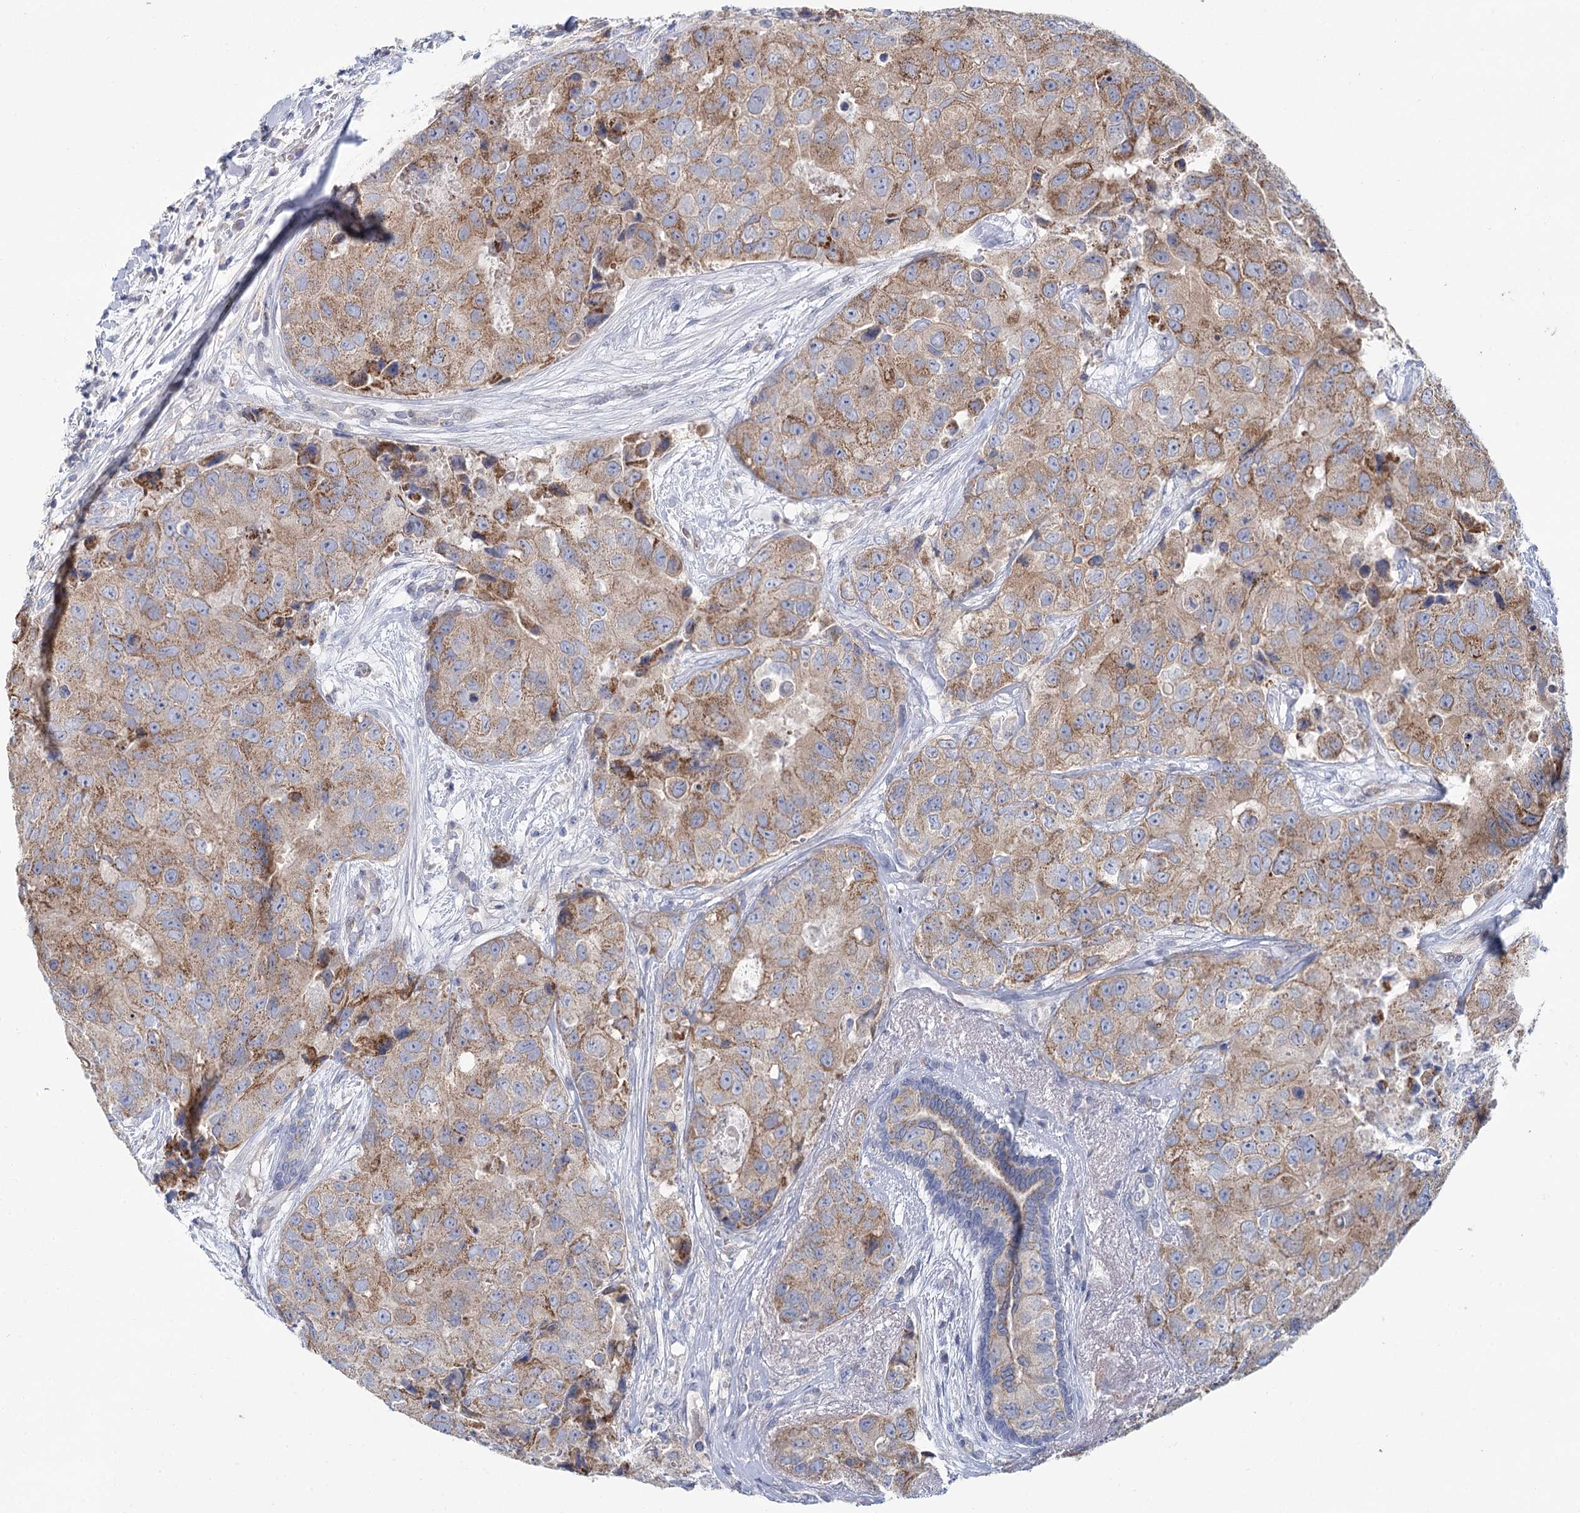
{"staining": {"intensity": "moderate", "quantity": ">75%", "location": "cytoplasmic/membranous"}, "tissue": "breast cancer", "cell_type": "Tumor cells", "image_type": "cancer", "snomed": [{"axis": "morphology", "description": "Duct carcinoma"}, {"axis": "topography", "description": "Breast"}], "caption": "Immunohistochemical staining of breast cancer (invasive ductal carcinoma) demonstrates moderate cytoplasmic/membranous protein staining in approximately >75% of tumor cells. The protein of interest is shown in brown color, while the nuclei are stained blue.", "gene": "ARHGAP44", "patient": {"sex": "female", "age": 62}}